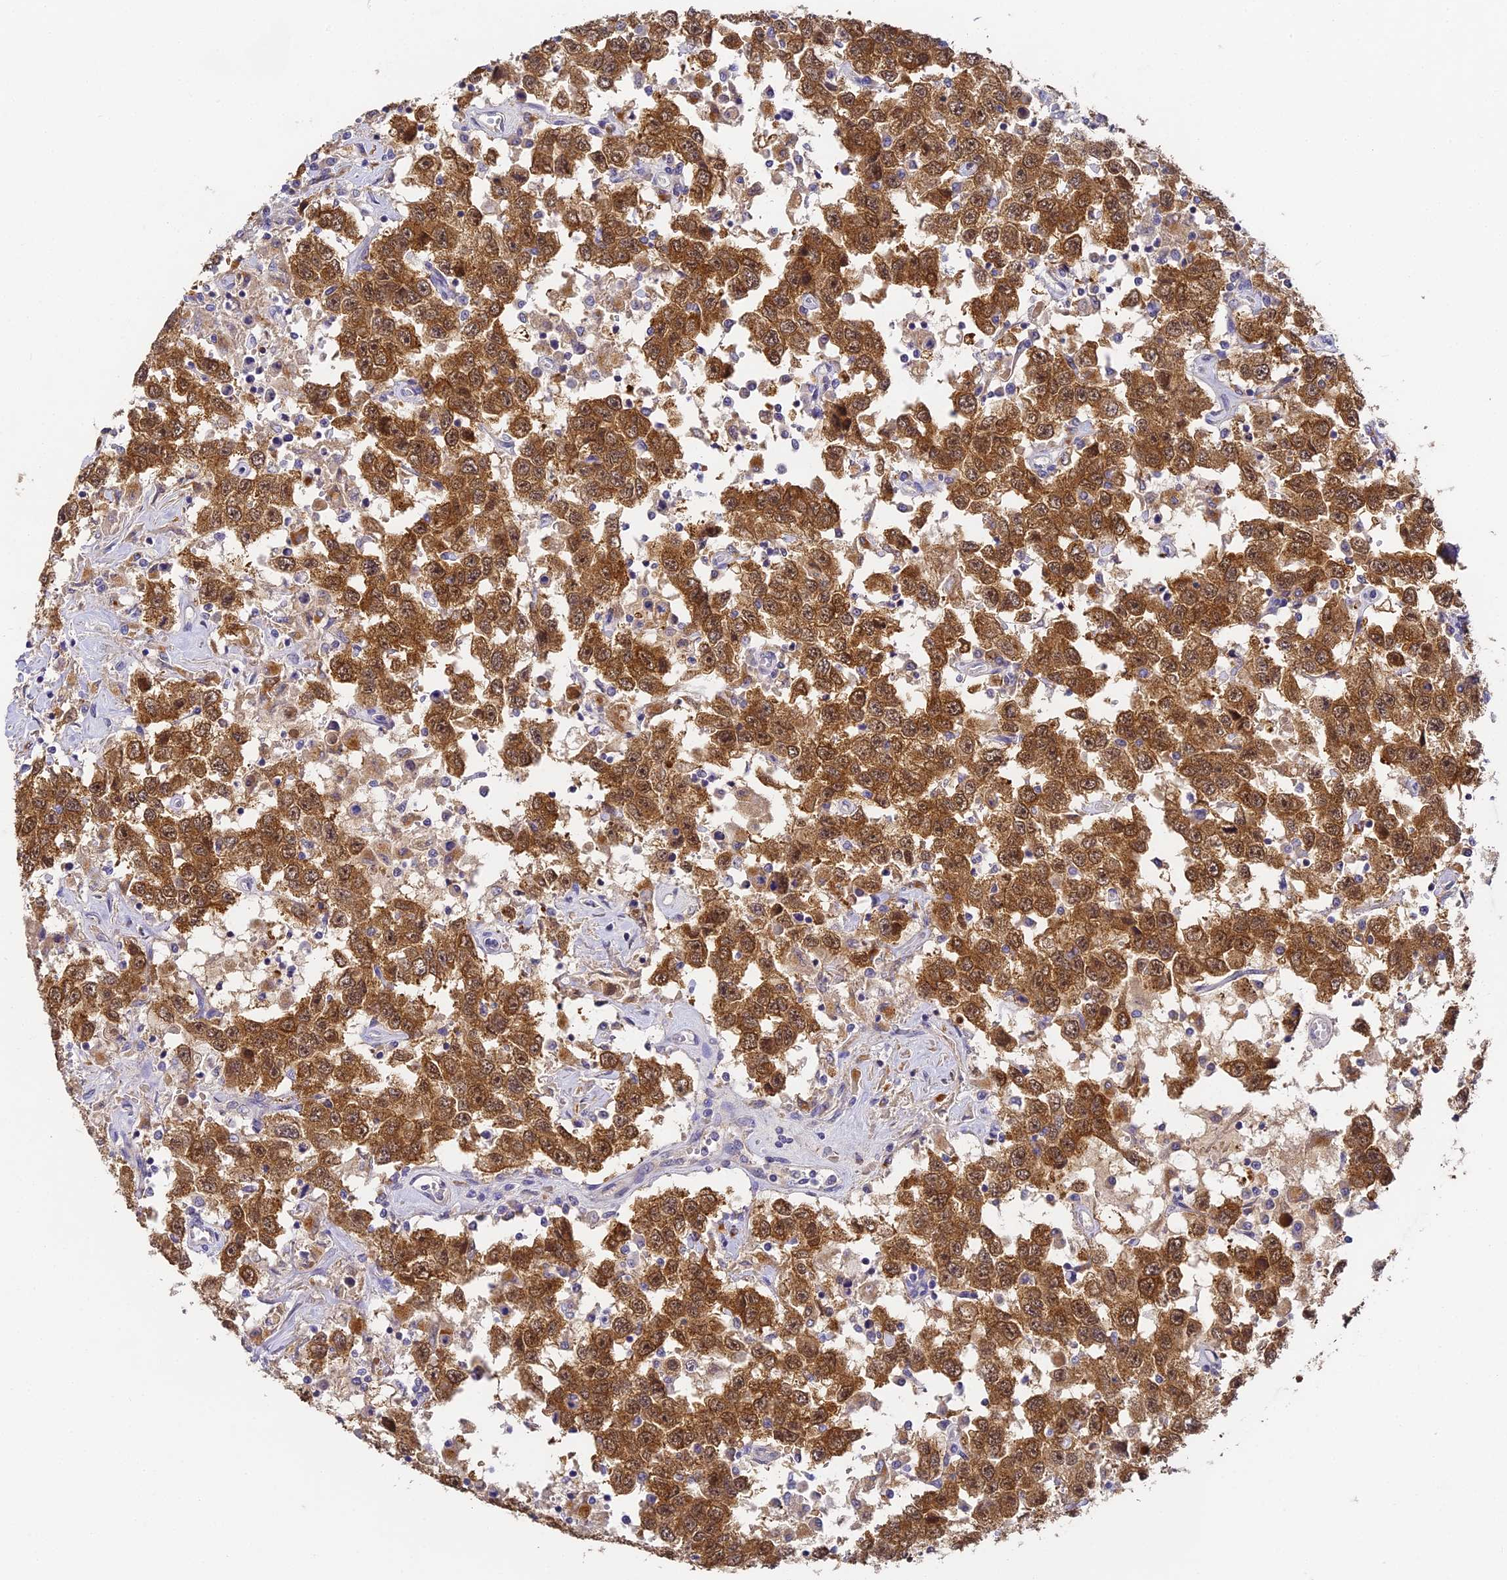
{"staining": {"intensity": "strong", "quantity": ">75%", "location": "cytoplasmic/membranous,nuclear"}, "tissue": "testis cancer", "cell_type": "Tumor cells", "image_type": "cancer", "snomed": [{"axis": "morphology", "description": "Seminoma, NOS"}, {"axis": "topography", "description": "Testis"}], "caption": "There is high levels of strong cytoplasmic/membranous and nuclear staining in tumor cells of testis cancer (seminoma), as demonstrated by immunohistochemical staining (brown color).", "gene": "YAE1", "patient": {"sex": "male", "age": 41}}